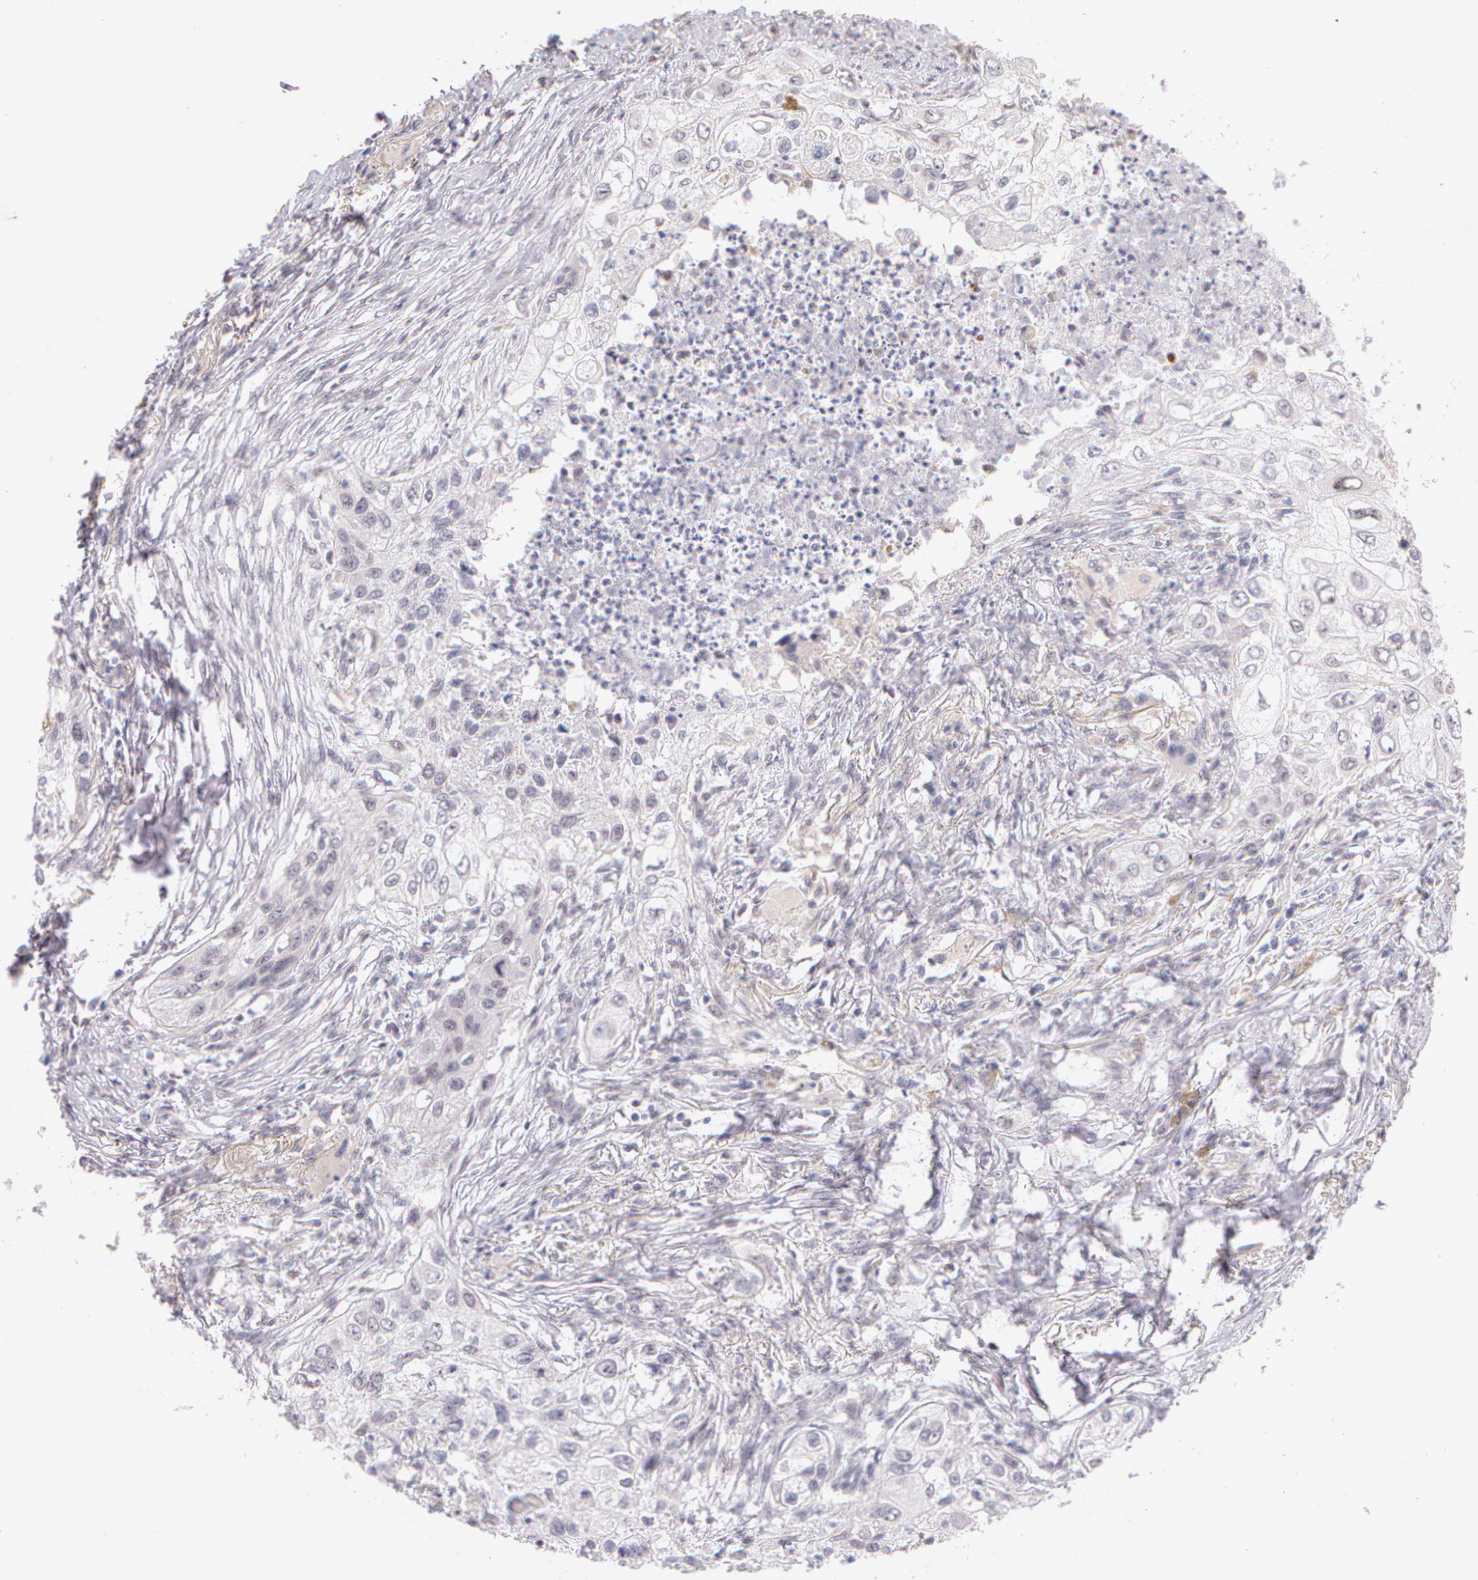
{"staining": {"intensity": "negative", "quantity": "none", "location": "none"}, "tissue": "lung cancer", "cell_type": "Tumor cells", "image_type": "cancer", "snomed": [{"axis": "morphology", "description": "Squamous cell carcinoma, NOS"}, {"axis": "topography", "description": "Lung"}], "caption": "This is a histopathology image of IHC staining of lung cancer (squamous cell carcinoma), which shows no expression in tumor cells.", "gene": "ZNF597", "patient": {"sex": "male", "age": 71}}